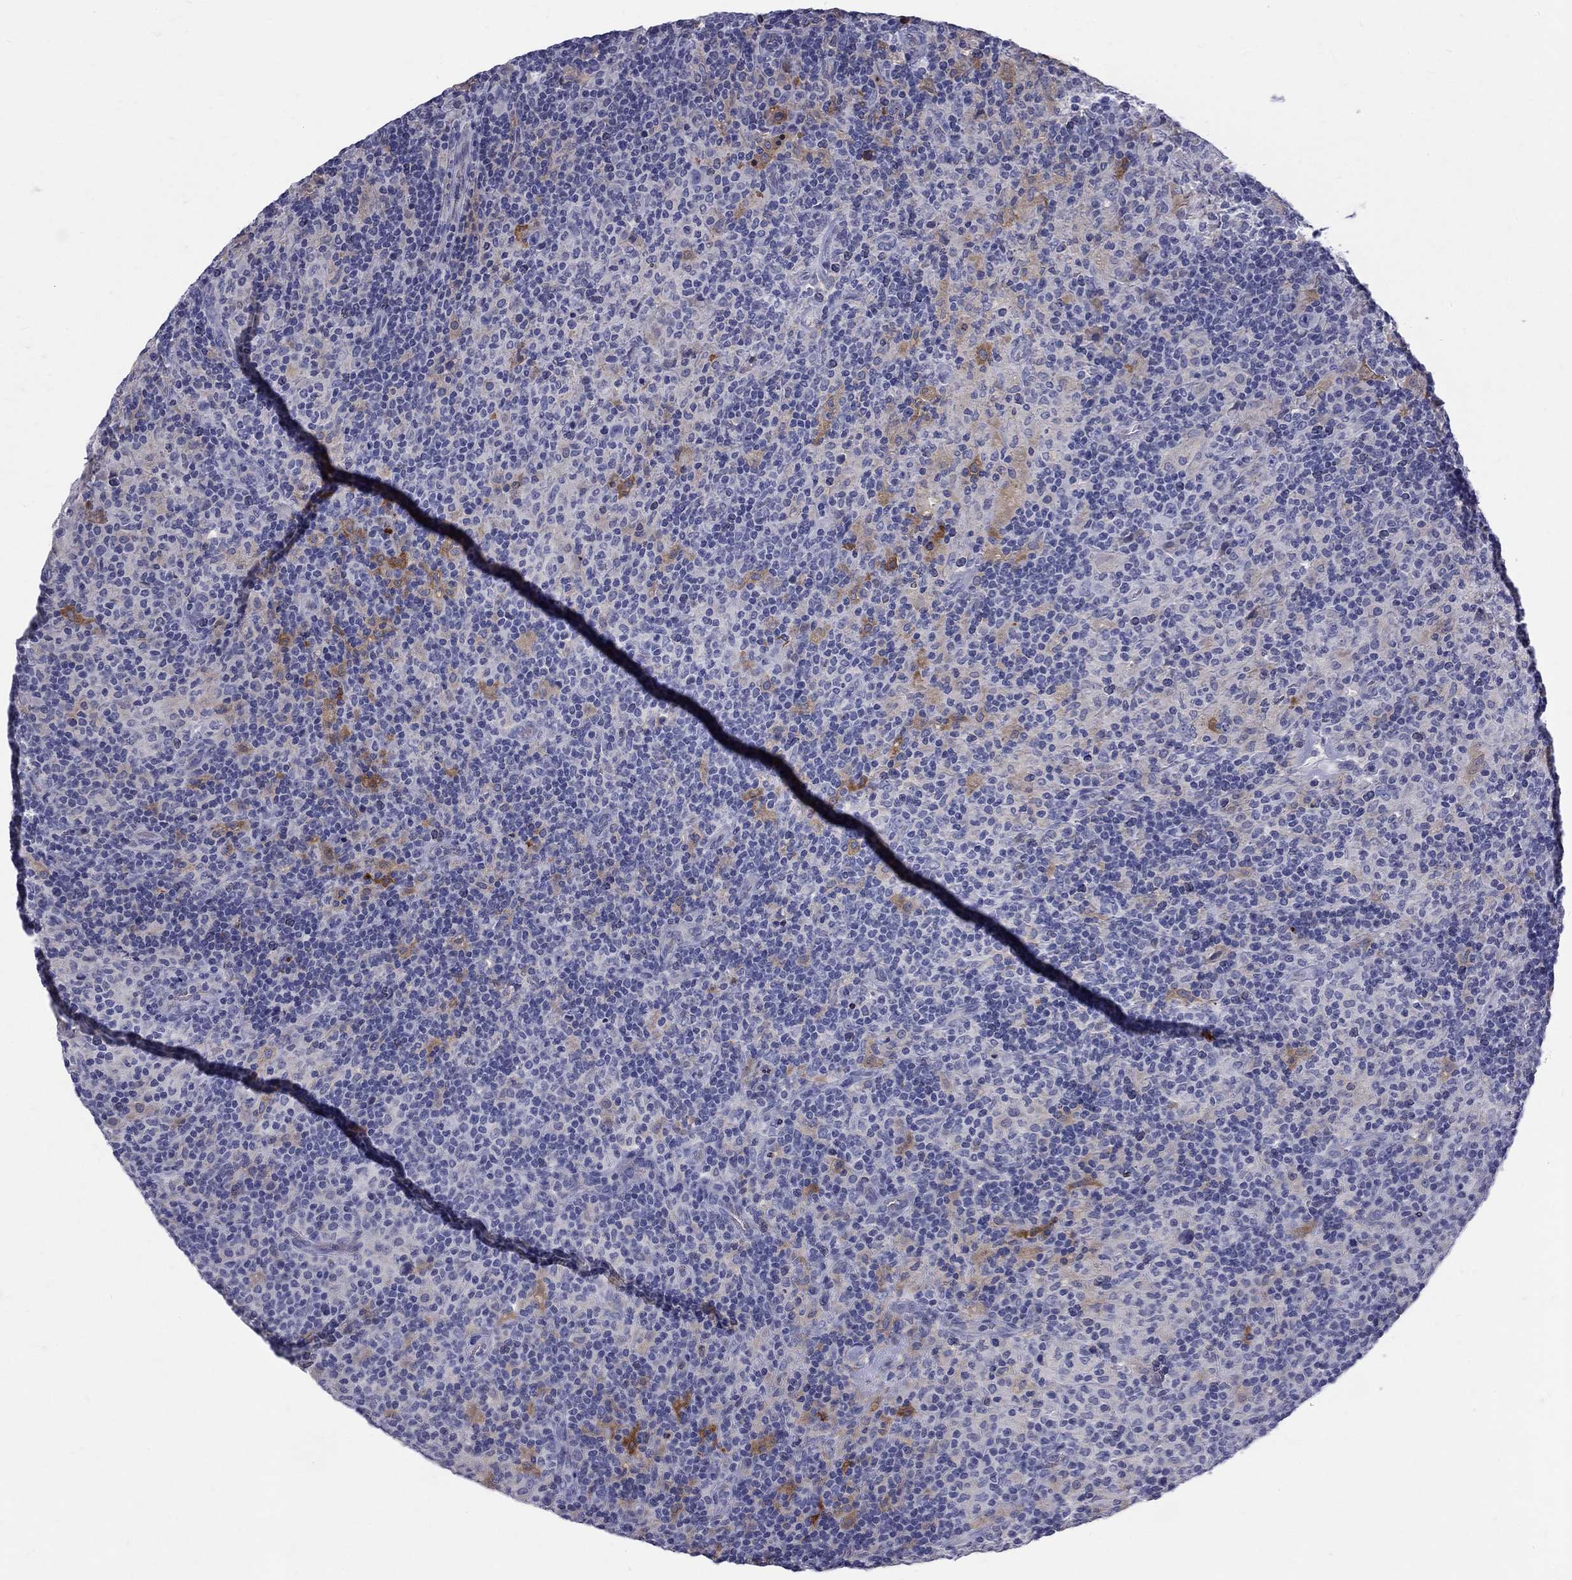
{"staining": {"intensity": "negative", "quantity": "none", "location": "none"}, "tissue": "lymphoma", "cell_type": "Tumor cells", "image_type": "cancer", "snomed": [{"axis": "morphology", "description": "Hodgkin's disease, NOS"}, {"axis": "topography", "description": "Lymph node"}], "caption": "Immunohistochemistry (IHC) of human lymphoma displays no expression in tumor cells. (DAB (3,3'-diaminobenzidine) IHC visualized using brightfield microscopy, high magnification).", "gene": "AGER", "patient": {"sex": "male", "age": 70}}